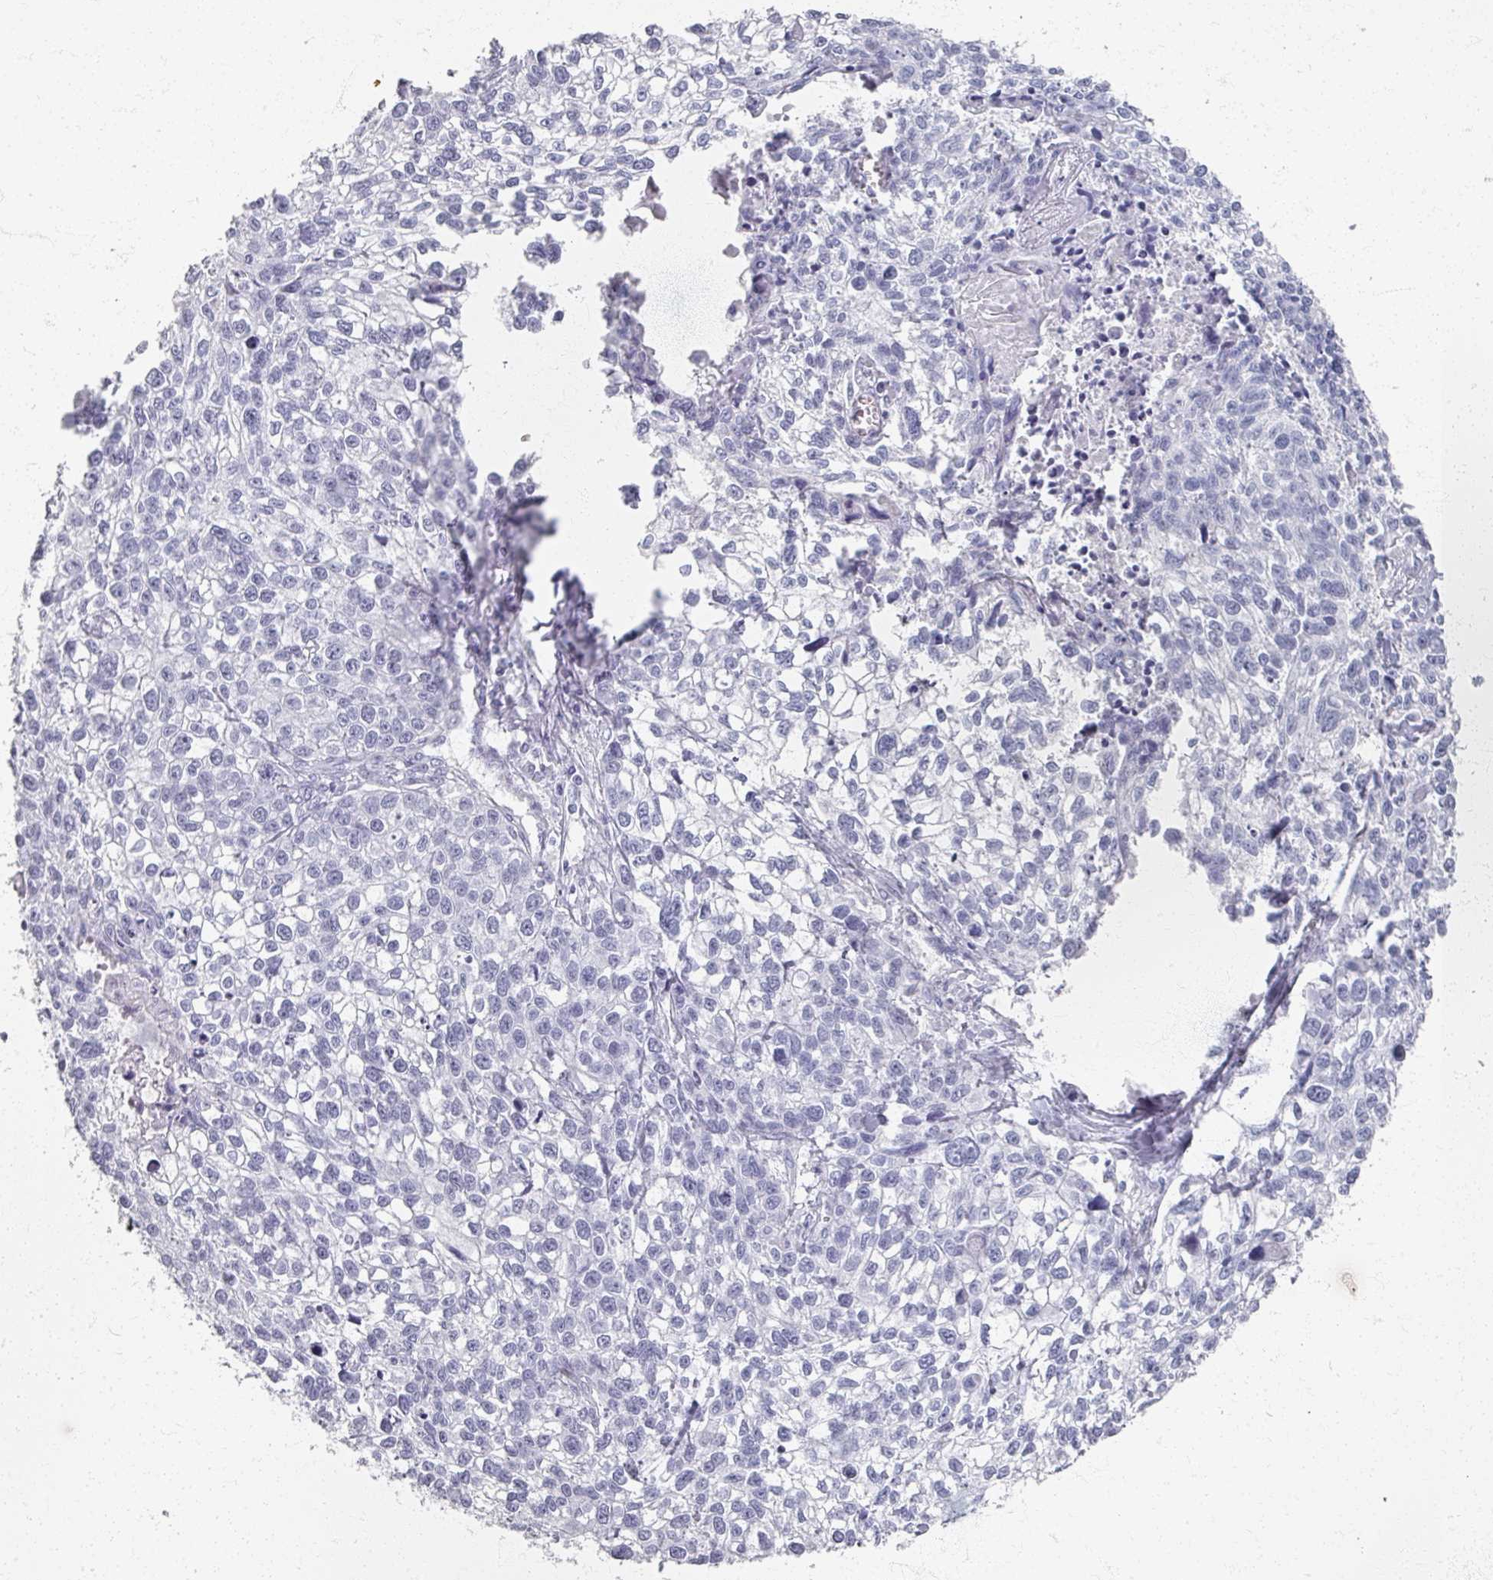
{"staining": {"intensity": "negative", "quantity": "none", "location": "none"}, "tissue": "lung cancer", "cell_type": "Tumor cells", "image_type": "cancer", "snomed": [{"axis": "morphology", "description": "Squamous cell carcinoma, NOS"}, {"axis": "topography", "description": "Lung"}], "caption": "Tumor cells are negative for brown protein staining in lung squamous cell carcinoma.", "gene": "PSKH1", "patient": {"sex": "male", "age": 74}}